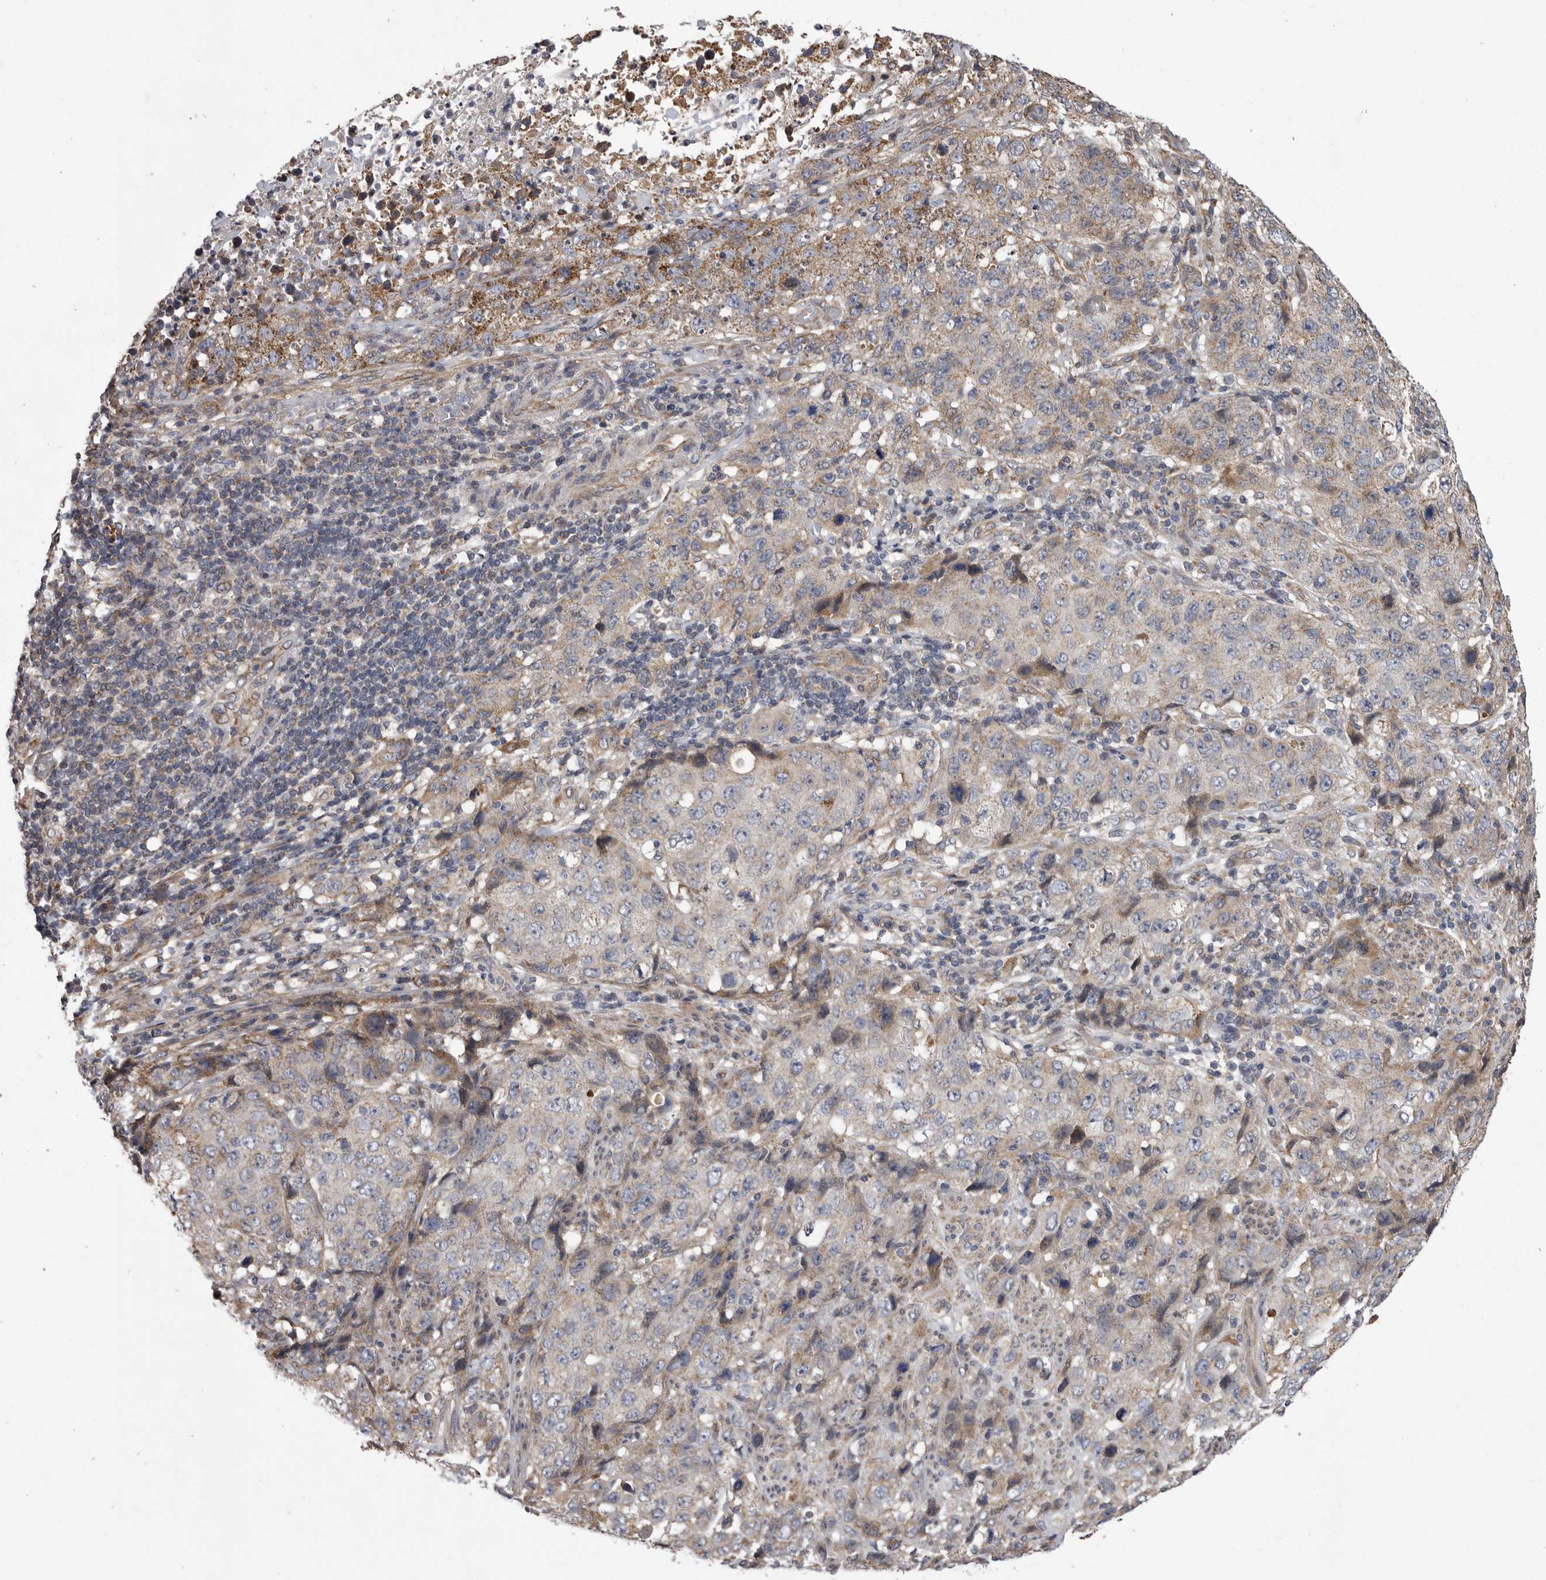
{"staining": {"intensity": "moderate", "quantity": "<25%", "location": "cytoplasmic/membranous"}, "tissue": "stomach cancer", "cell_type": "Tumor cells", "image_type": "cancer", "snomed": [{"axis": "morphology", "description": "Adenocarcinoma, NOS"}, {"axis": "topography", "description": "Stomach"}], "caption": "Adenocarcinoma (stomach) stained with a protein marker reveals moderate staining in tumor cells.", "gene": "CRP", "patient": {"sex": "male", "age": 48}}